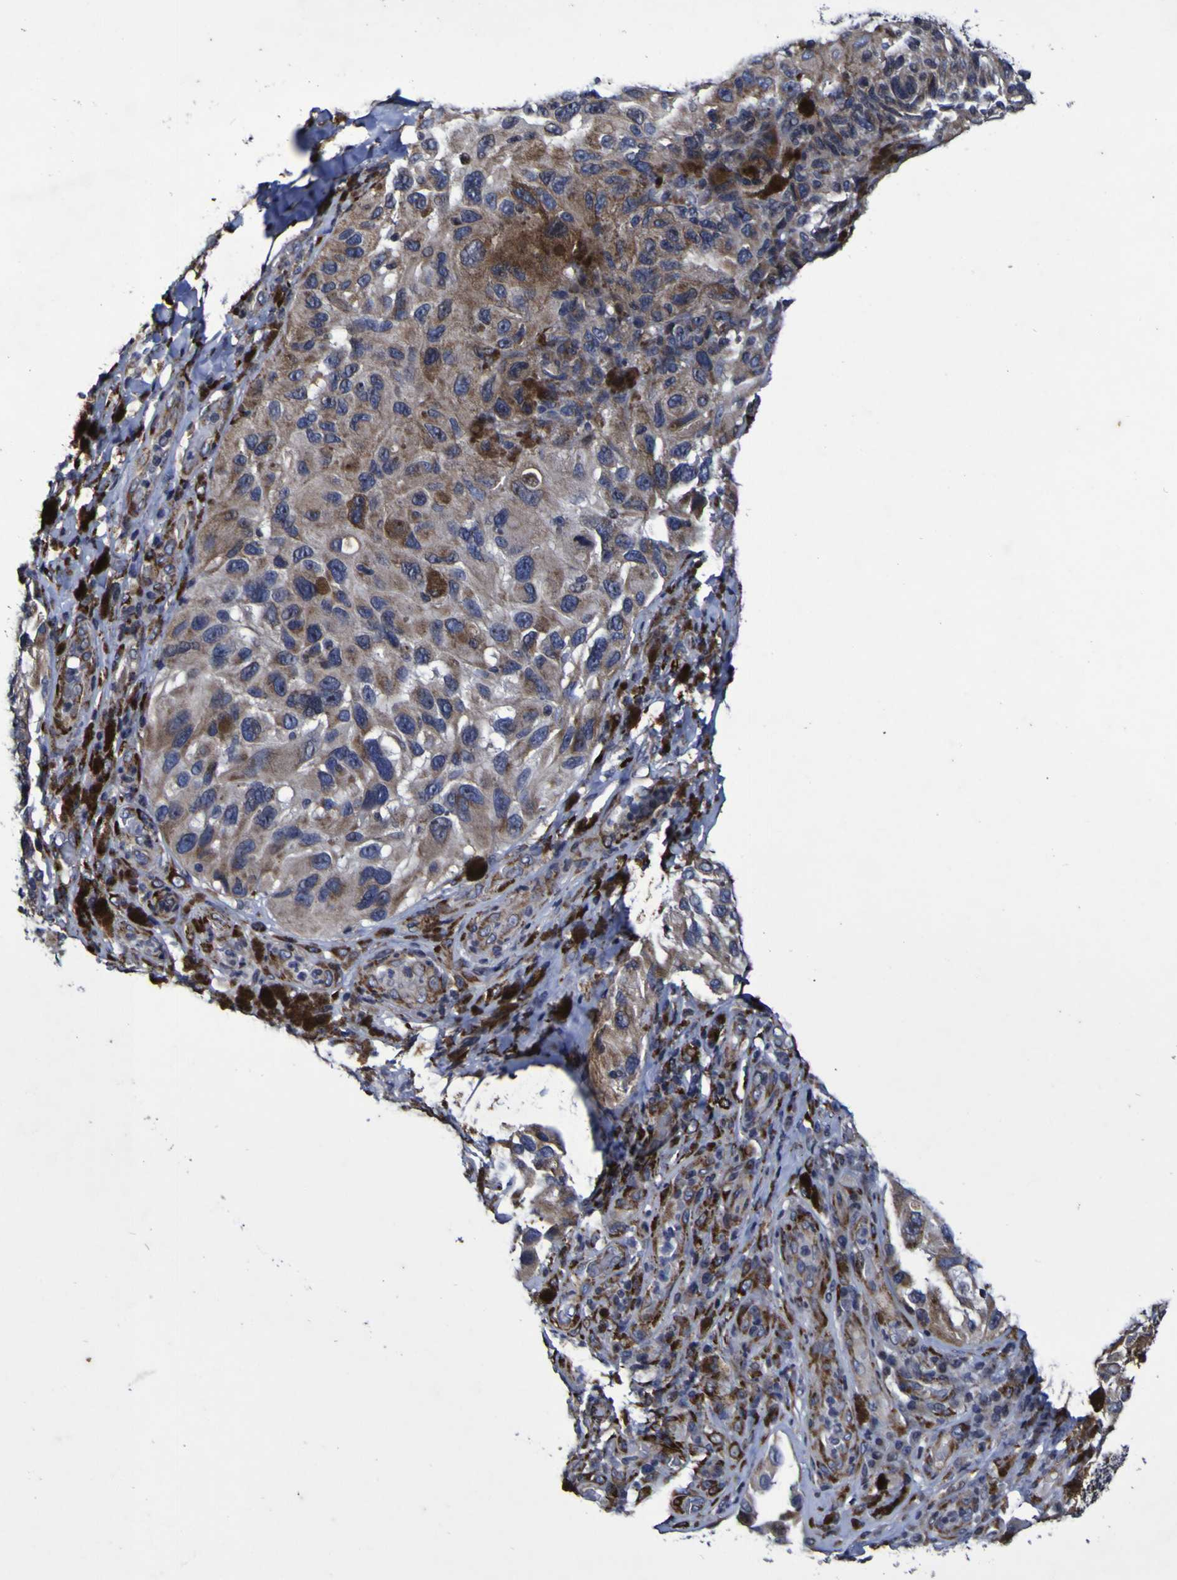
{"staining": {"intensity": "moderate", "quantity": ">75%", "location": "cytoplasmic/membranous"}, "tissue": "melanoma", "cell_type": "Tumor cells", "image_type": "cancer", "snomed": [{"axis": "morphology", "description": "Malignant melanoma, NOS"}, {"axis": "topography", "description": "Skin"}], "caption": "Immunohistochemical staining of human malignant melanoma exhibits moderate cytoplasmic/membranous protein expression in approximately >75% of tumor cells.", "gene": "P3H1", "patient": {"sex": "female", "age": 73}}